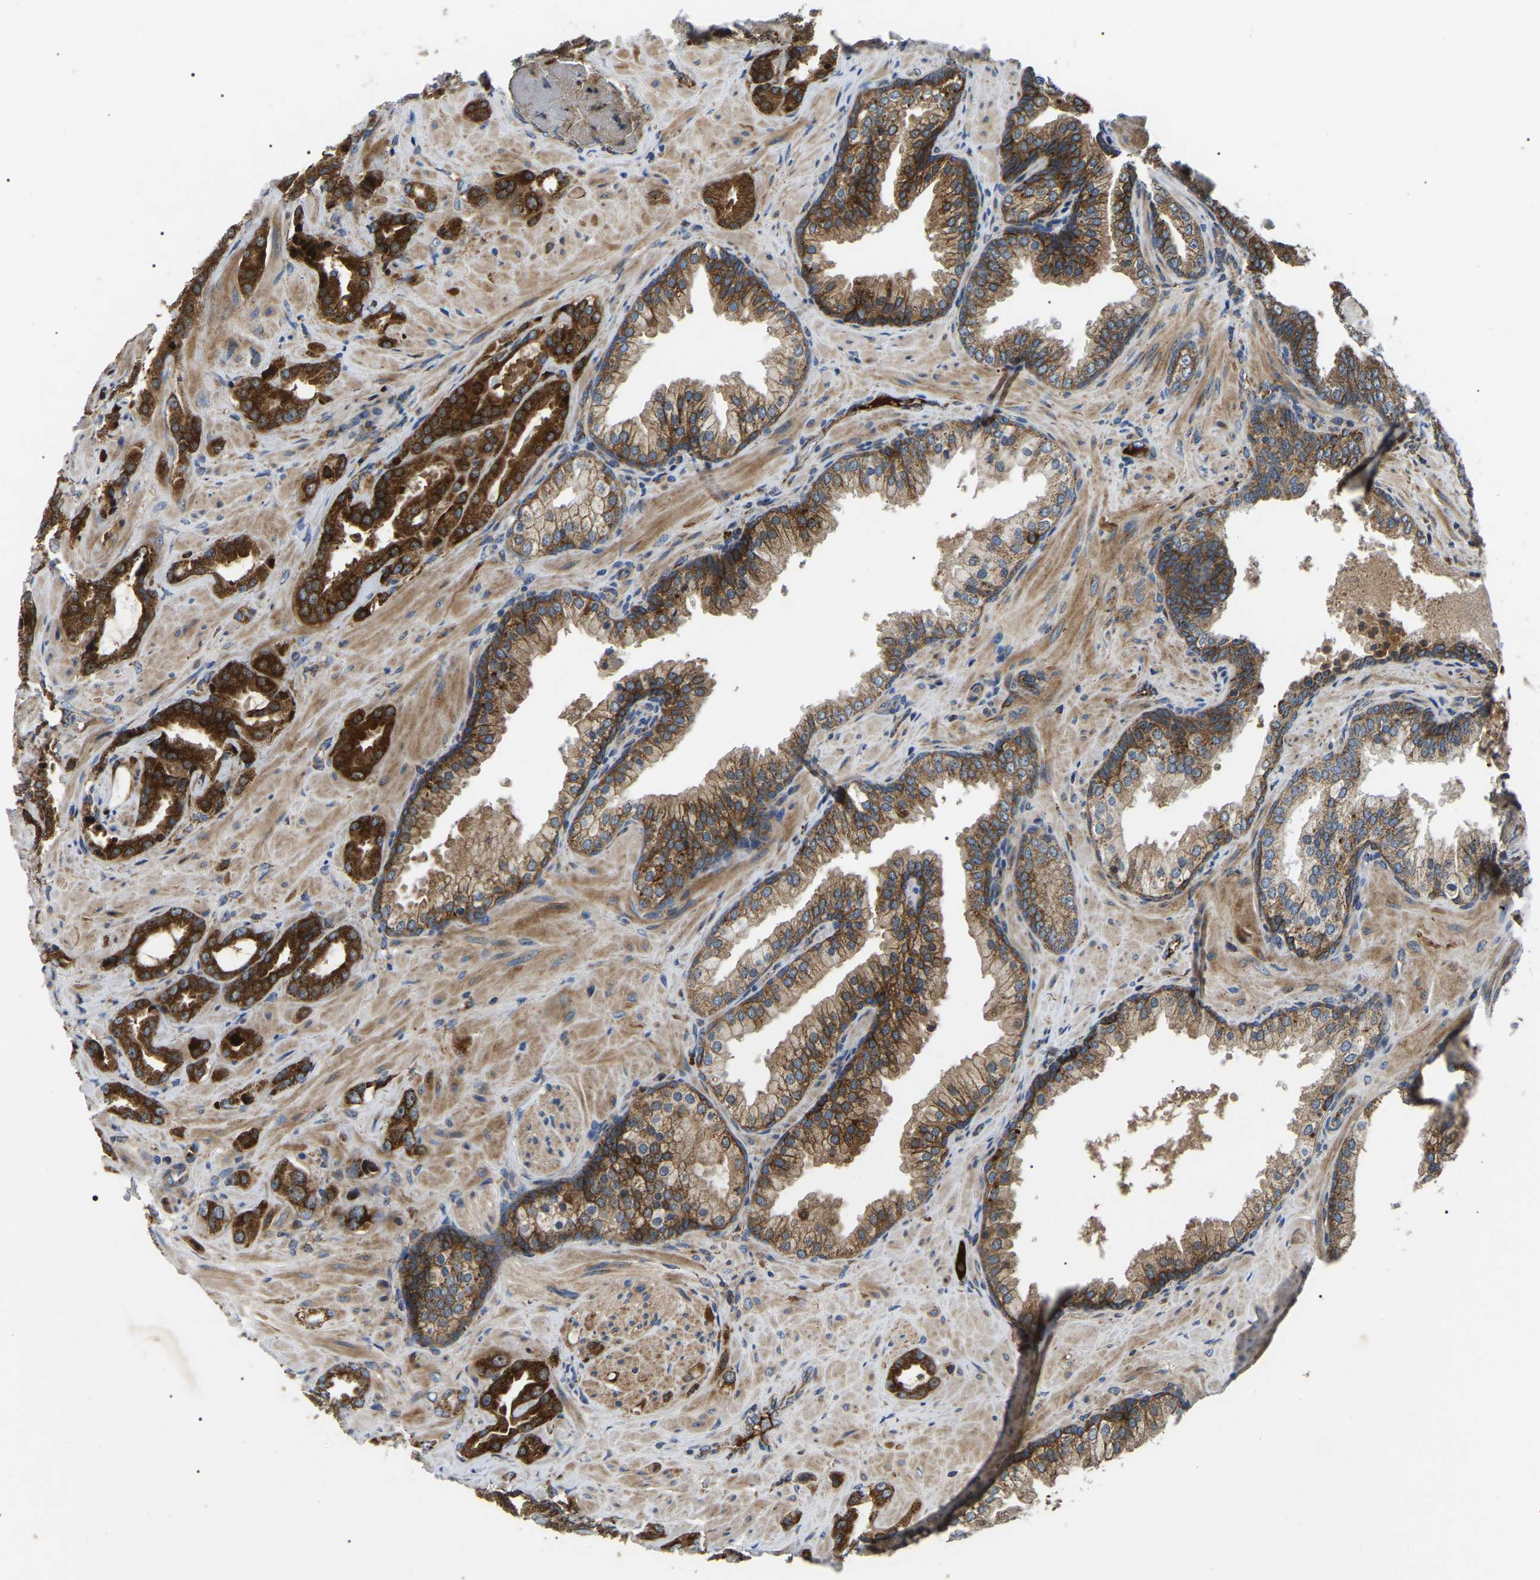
{"staining": {"intensity": "strong", "quantity": ">75%", "location": "cytoplasmic/membranous"}, "tissue": "prostate cancer", "cell_type": "Tumor cells", "image_type": "cancer", "snomed": [{"axis": "morphology", "description": "Adenocarcinoma, High grade"}, {"axis": "topography", "description": "Prostate"}], "caption": "High-power microscopy captured an IHC photomicrograph of prostate cancer (high-grade adenocarcinoma), revealing strong cytoplasmic/membranous expression in approximately >75% of tumor cells. The staining was performed using DAB (3,3'-diaminobenzidine) to visualize the protein expression in brown, while the nuclei were stained in blue with hematoxylin (Magnification: 20x).", "gene": "PPM1E", "patient": {"sex": "male", "age": 64}}